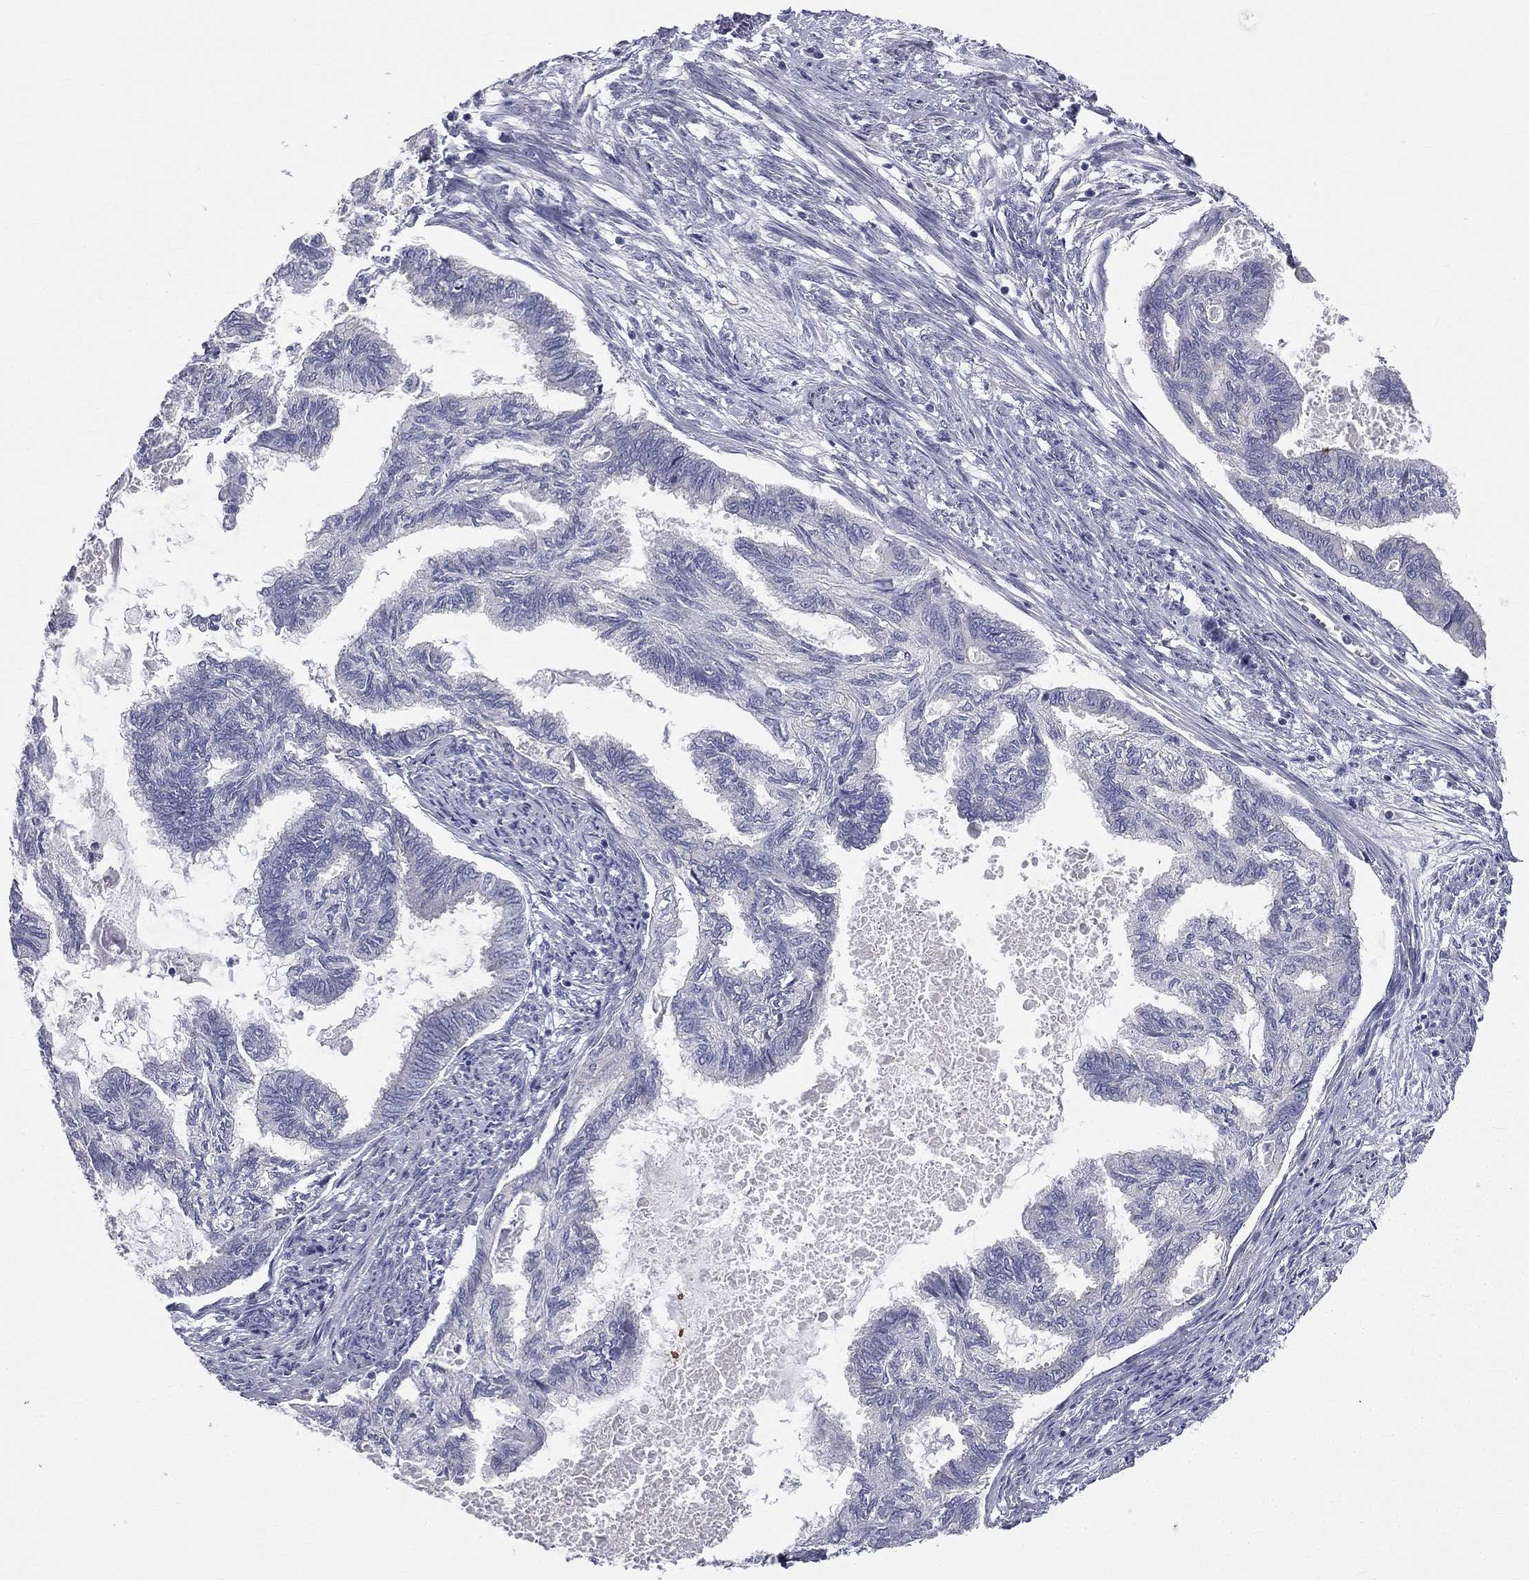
{"staining": {"intensity": "negative", "quantity": "none", "location": "none"}, "tissue": "endometrial cancer", "cell_type": "Tumor cells", "image_type": "cancer", "snomed": [{"axis": "morphology", "description": "Adenocarcinoma, NOS"}, {"axis": "topography", "description": "Endometrium"}], "caption": "This is an immunohistochemistry photomicrograph of adenocarcinoma (endometrial). There is no expression in tumor cells.", "gene": "MUC13", "patient": {"sex": "female", "age": 86}}